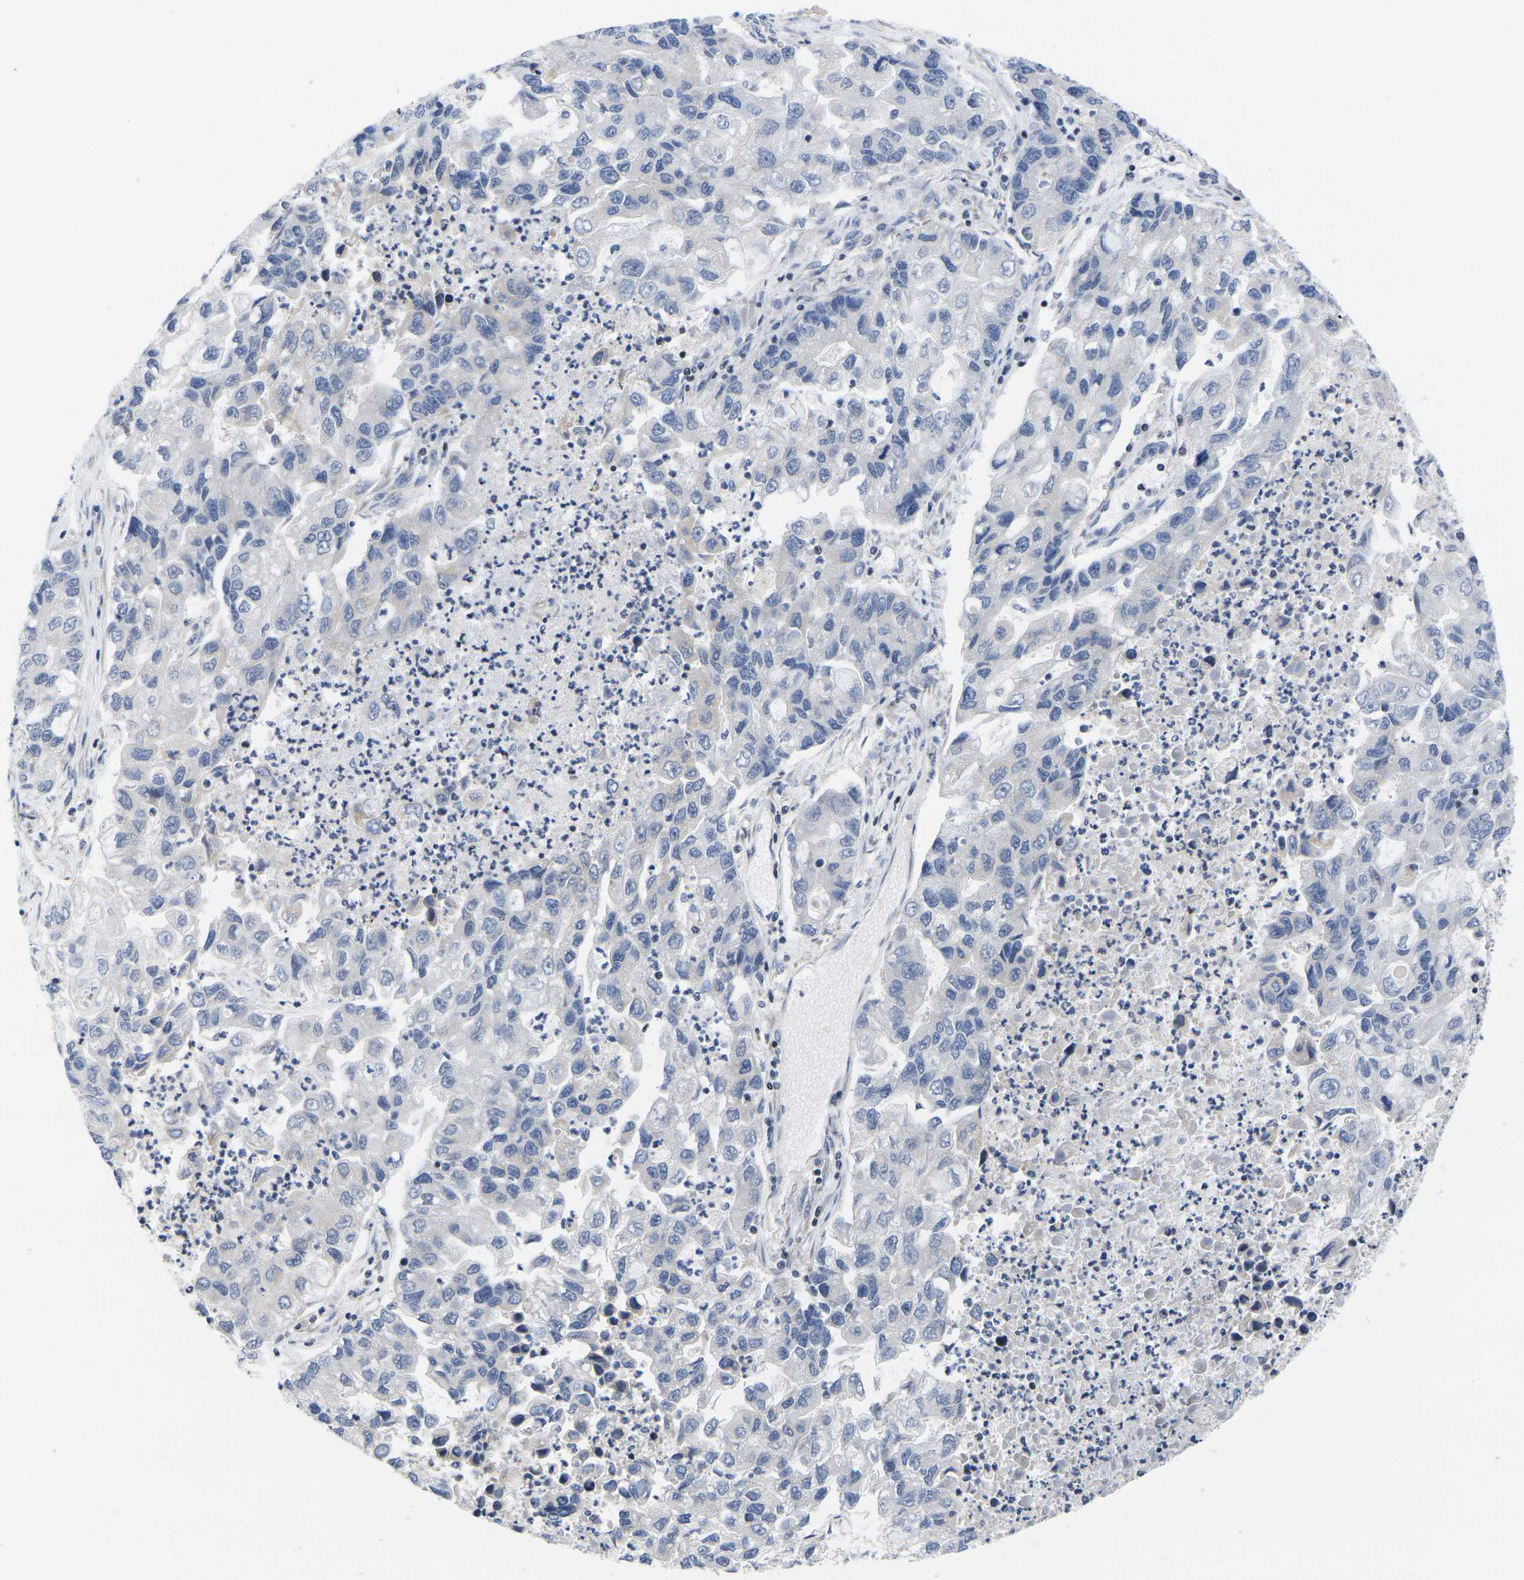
{"staining": {"intensity": "negative", "quantity": "none", "location": "none"}, "tissue": "lung cancer", "cell_type": "Tumor cells", "image_type": "cancer", "snomed": [{"axis": "morphology", "description": "Adenocarcinoma, NOS"}, {"axis": "topography", "description": "Lung"}], "caption": "This is an immunohistochemistry (IHC) image of human adenocarcinoma (lung). There is no positivity in tumor cells.", "gene": "IKZF1", "patient": {"sex": "female", "age": 51}}